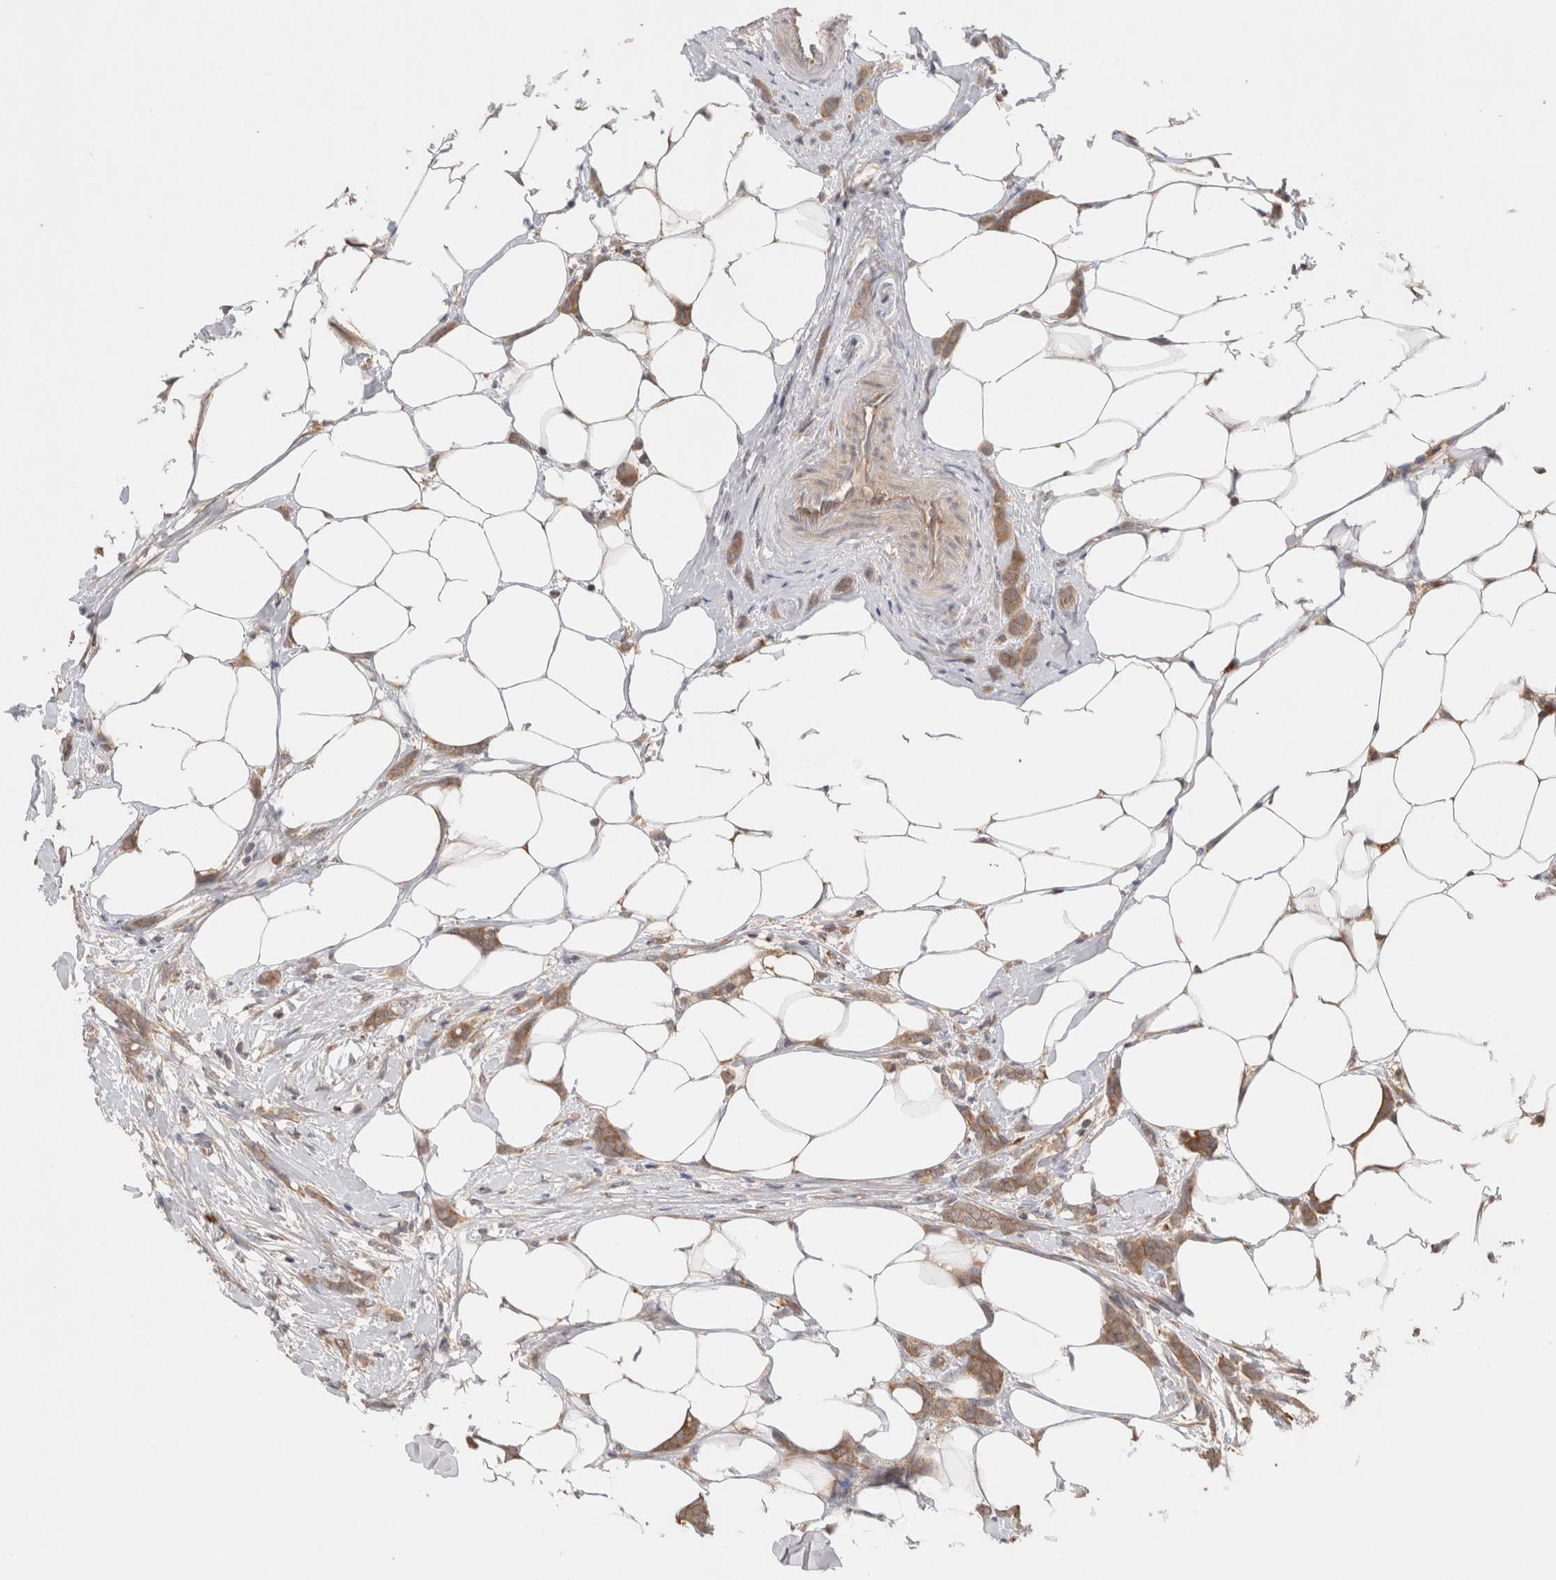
{"staining": {"intensity": "moderate", "quantity": ">75%", "location": "cytoplasmic/membranous"}, "tissue": "breast cancer", "cell_type": "Tumor cells", "image_type": "cancer", "snomed": [{"axis": "morphology", "description": "Lobular carcinoma, in situ"}, {"axis": "morphology", "description": "Lobular carcinoma"}, {"axis": "topography", "description": "Breast"}], "caption": "Brown immunohistochemical staining in human breast cancer reveals moderate cytoplasmic/membranous expression in approximately >75% of tumor cells. (DAB (3,3'-diaminobenzidine) = brown stain, brightfield microscopy at high magnification).", "gene": "VPS28", "patient": {"sex": "female", "age": 41}}